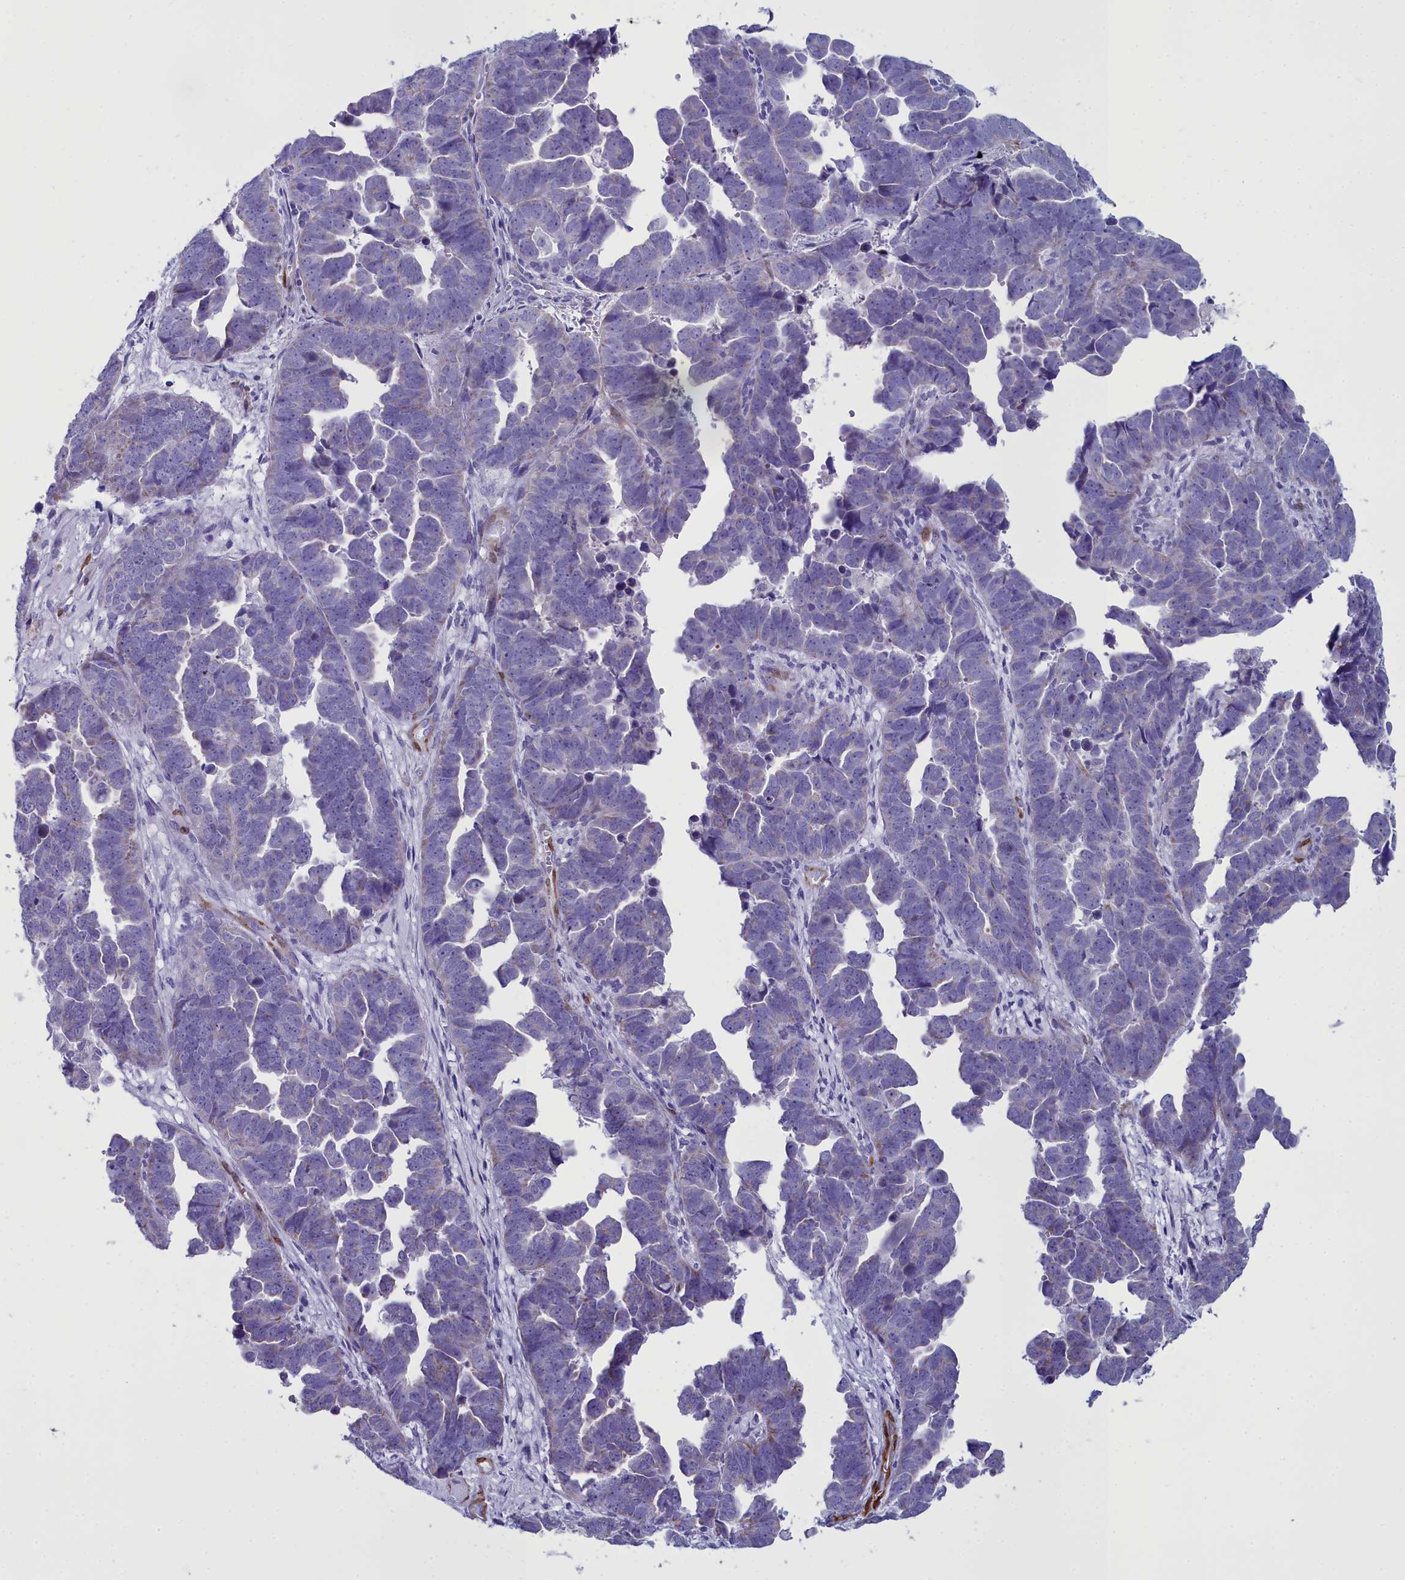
{"staining": {"intensity": "negative", "quantity": "none", "location": "none"}, "tissue": "endometrial cancer", "cell_type": "Tumor cells", "image_type": "cancer", "snomed": [{"axis": "morphology", "description": "Adenocarcinoma, NOS"}, {"axis": "topography", "description": "Endometrium"}], "caption": "Endometrial adenocarcinoma was stained to show a protein in brown. There is no significant positivity in tumor cells.", "gene": "PPP1R14A", "patient": {"sex": "female", "age": 75}}